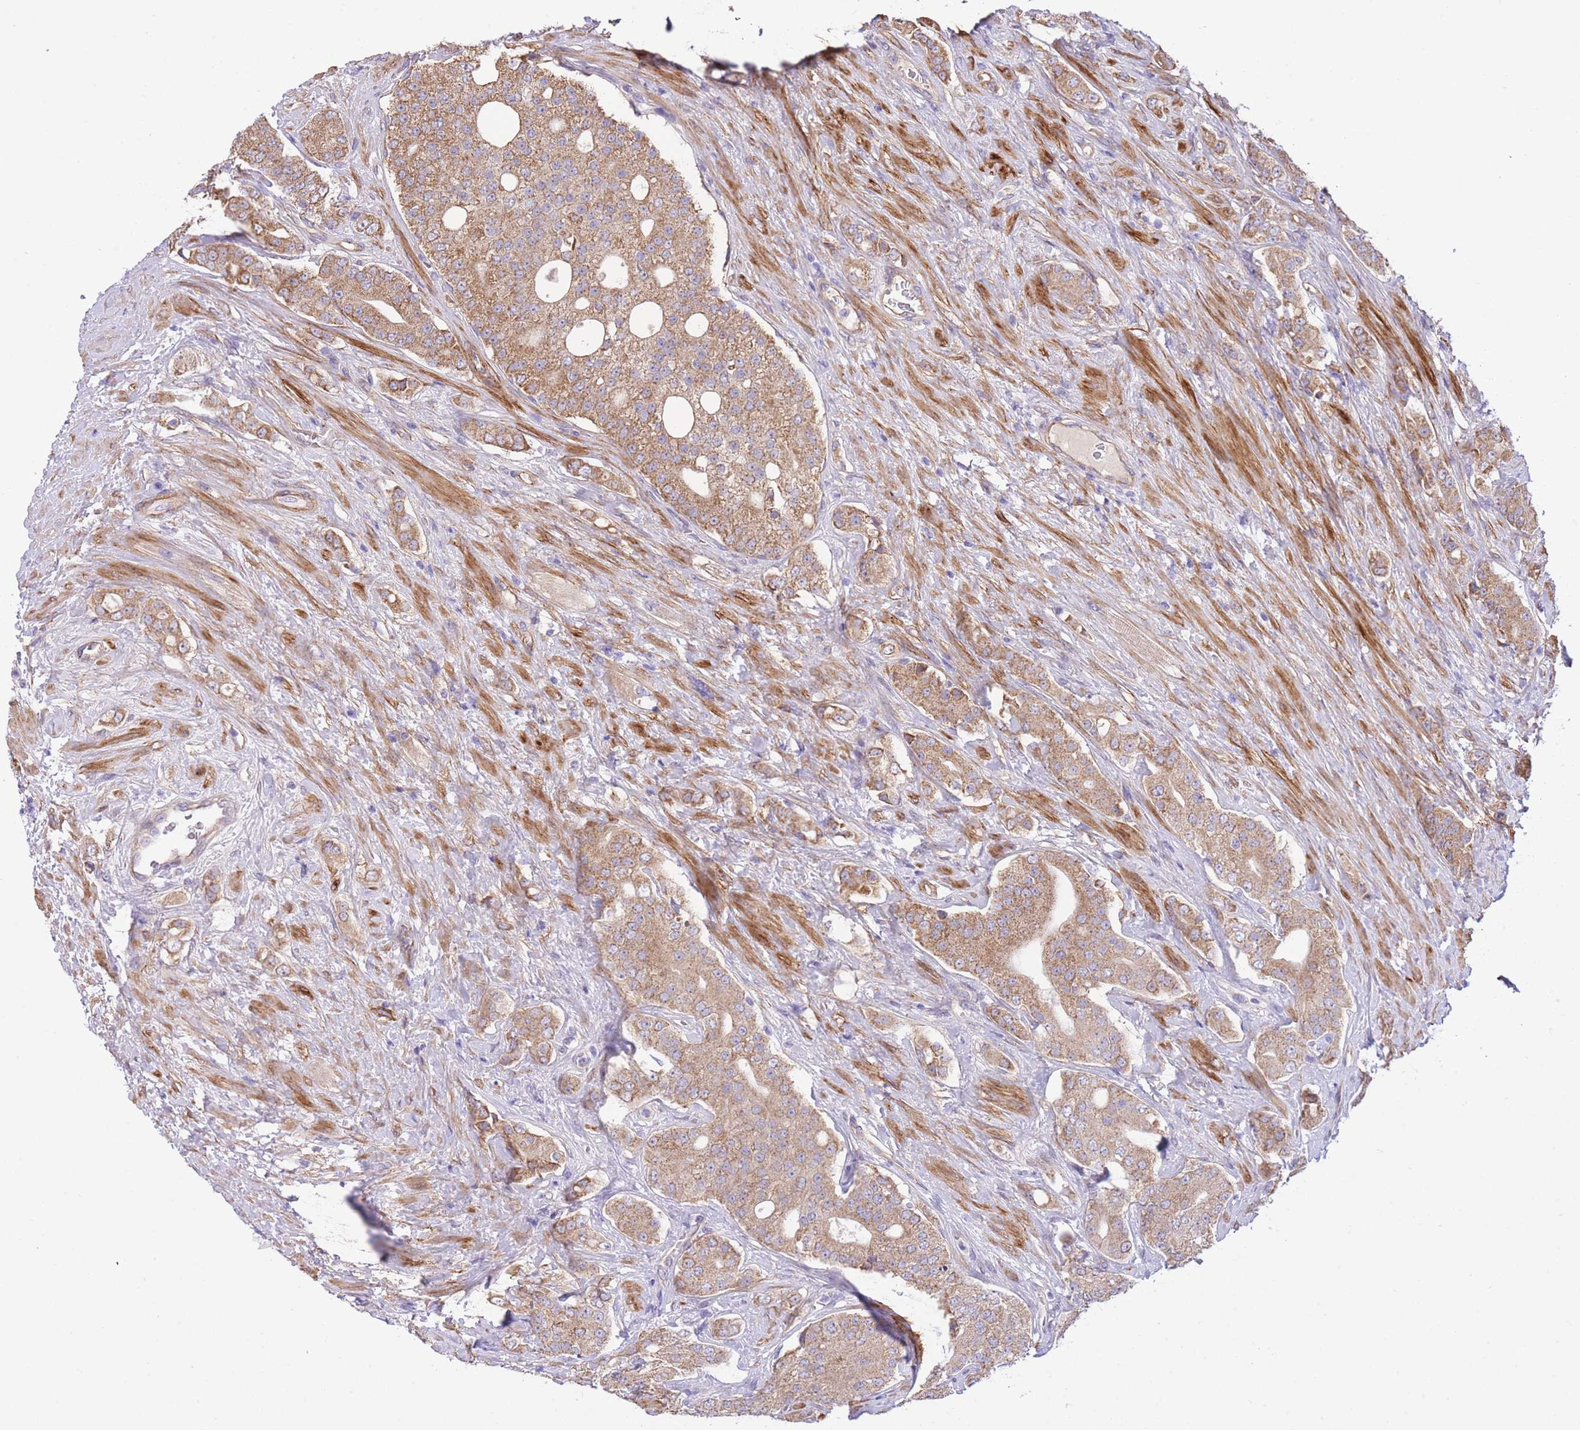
{"staining": {"intensity": "moderate", "quantity": ">75%", "location": "cytoplasmic/membranous"}, "tissue": "prostate cancer", "cell_type": "Tumor cells", "image_type": "cancer", "snomed": [{"axis": "morphology", "description": "Adenocarcinoma, High grade"}, {"axis": "topography", "description": "Prostate"}], "caption": "A micrograph of human adenocarcinoma (high-grade) (prostate) stained for a protein demonstrates moderate cytoplasmic/membranous brown staining in tumor cells.", "gene": "PGM1", "patient": {"sex": "male", "age": 71}}